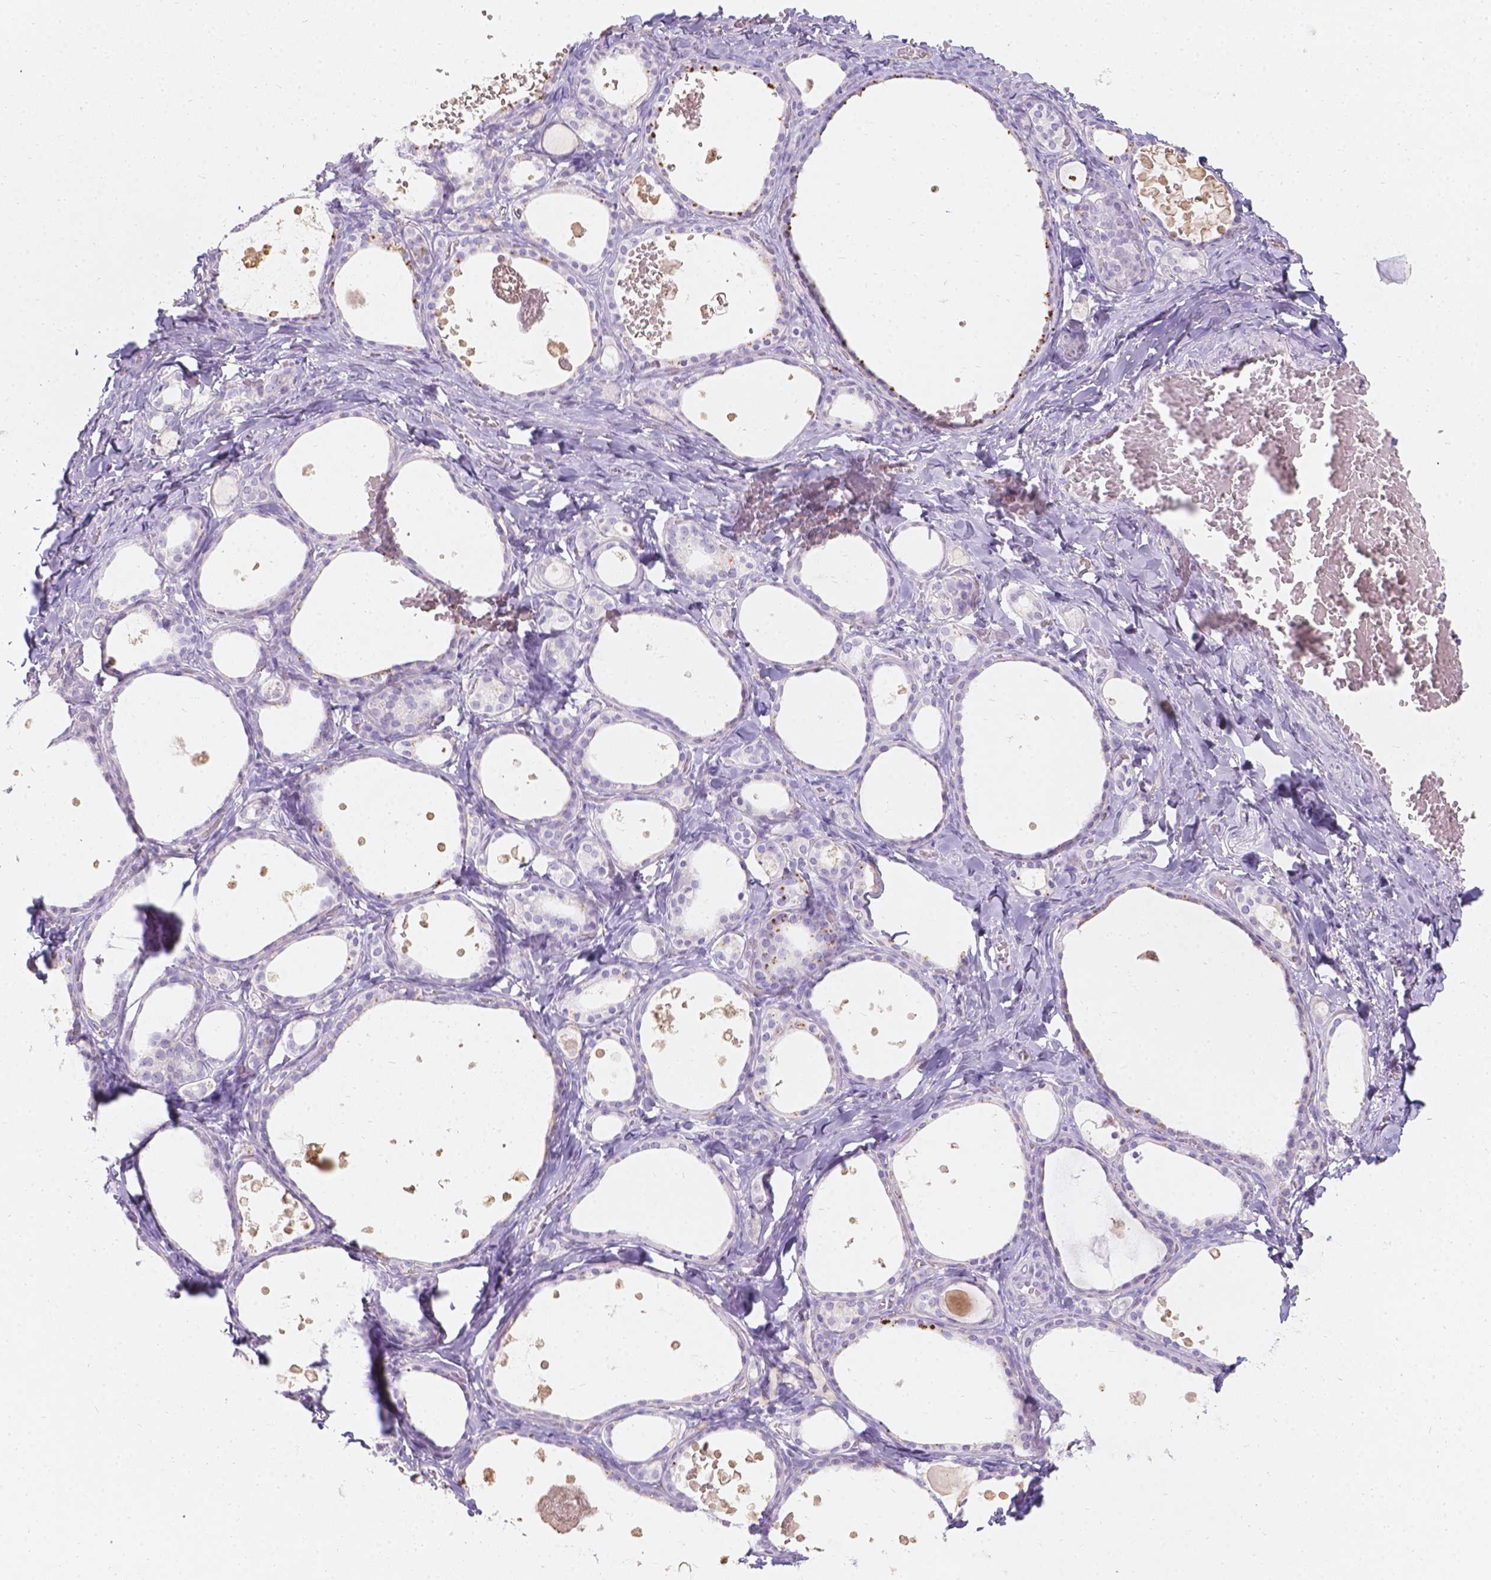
{"staining": {"intensity": "negative", "quantity": "none", "location": "none"}, "tissue": "thyroid gland", "cell_type": "Glandular cells", "image_type": "normal", "snomed": [{"axis": "morphology", "description": "Normal tissue, NOS"}, {"axis": "topography", "description": "Thyroid gland"}], "caption": "An immunohistochemistry (IHC) image of normal thyroid gland is shown. There is no staining in glandular cells of thyroid gland.", "gene": "GAL3ST2", "patient": {"sex": "female", "age": 56}}